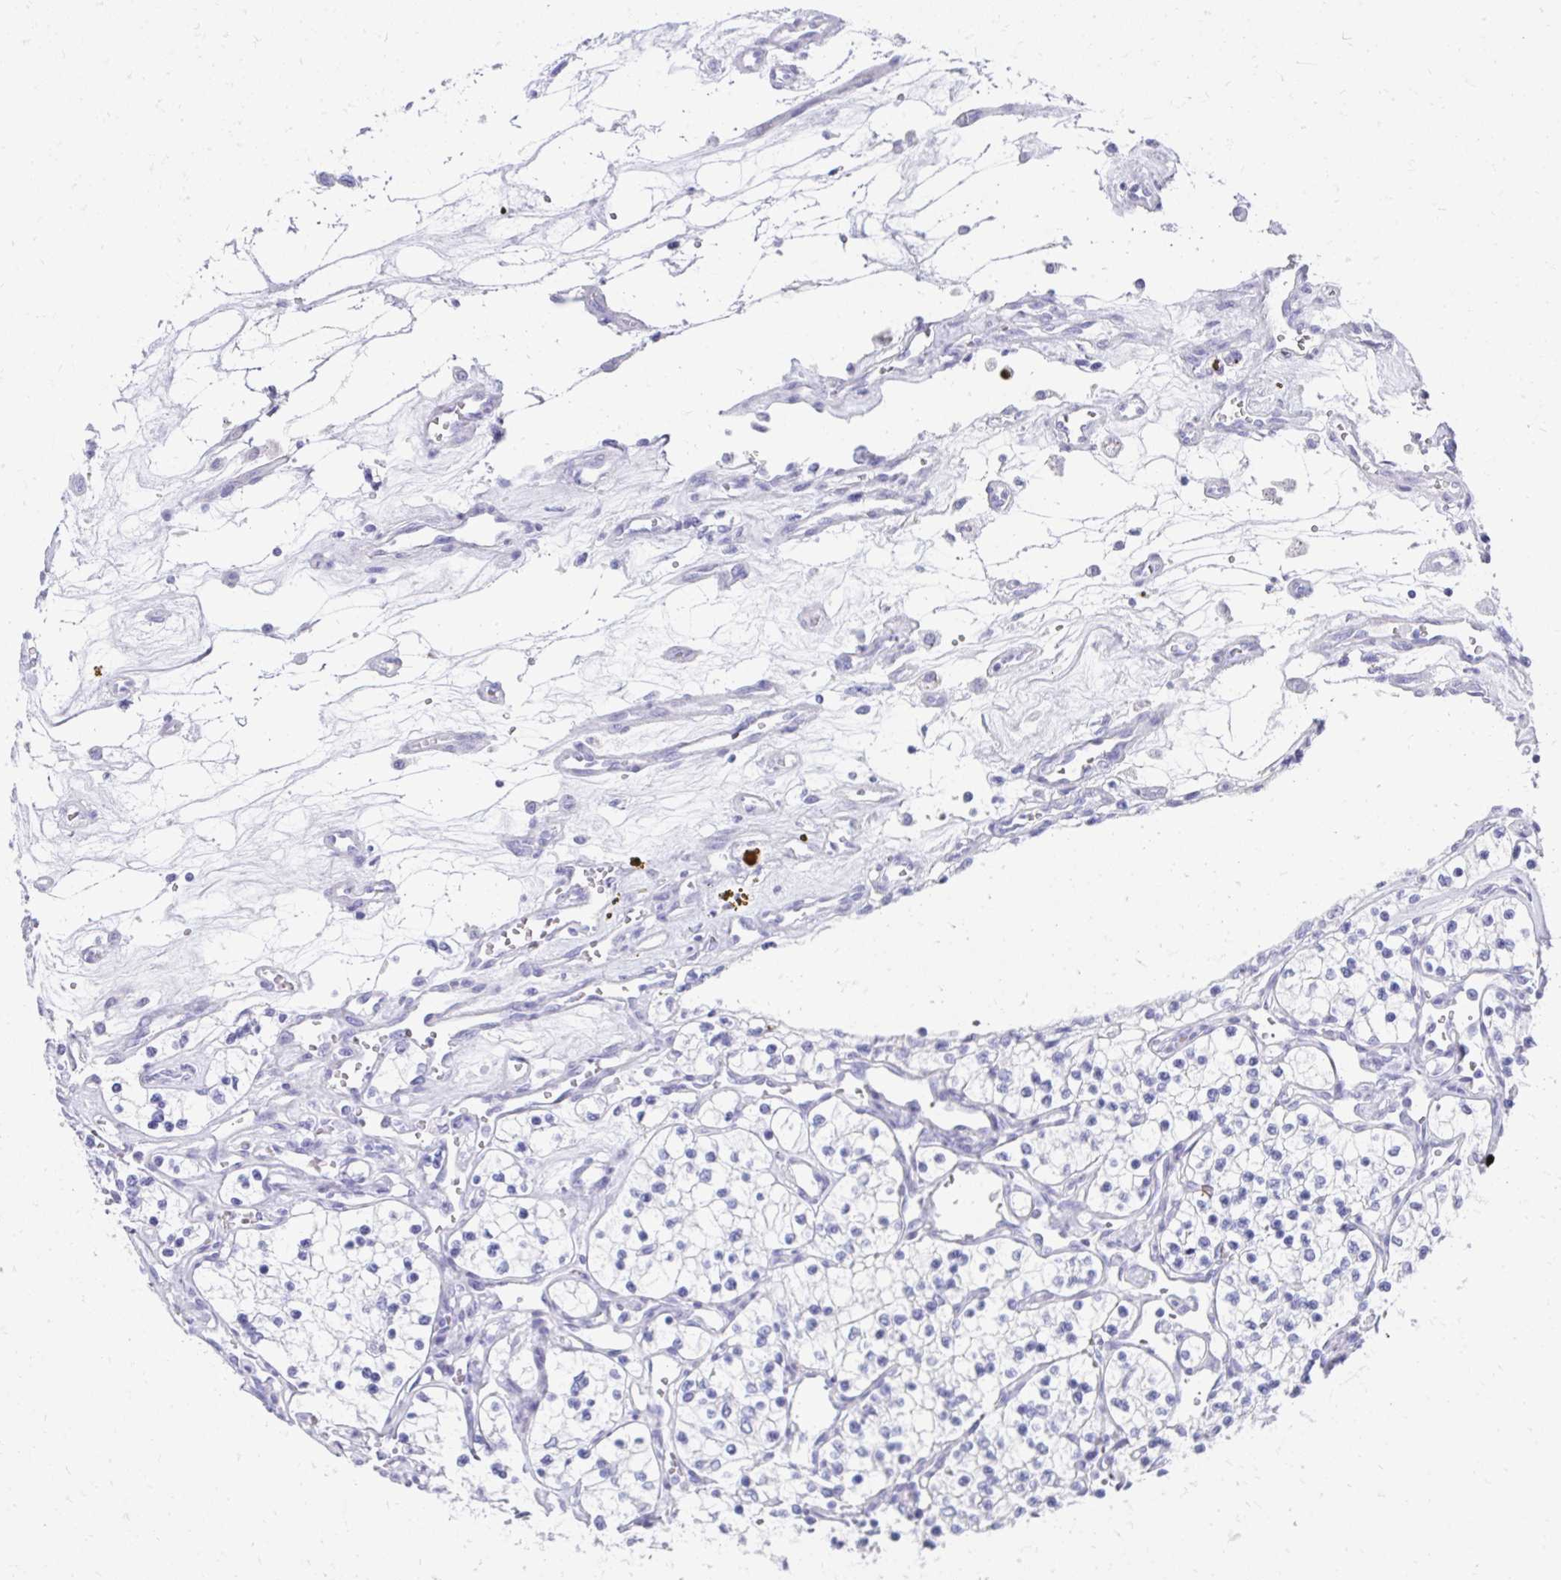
{"staining": {"intensity": "negative", "quantity": "none", "location": "none"}, "tissue": "renal cancer", "cell_type": "Tumor cells", "image_type": "cancer", "snomed": [{"axis": "morphology", "description": "Adenocarcinoma, NOS"}, {"axis": "topography", "description": "Kidney"}], "caption": "Adenocarcinoma (renal) stained for a protein using IHC reveals no positivity tumor cells.", "gene": "TNNT1", "patient": {"sex": "female", "age": 69}}